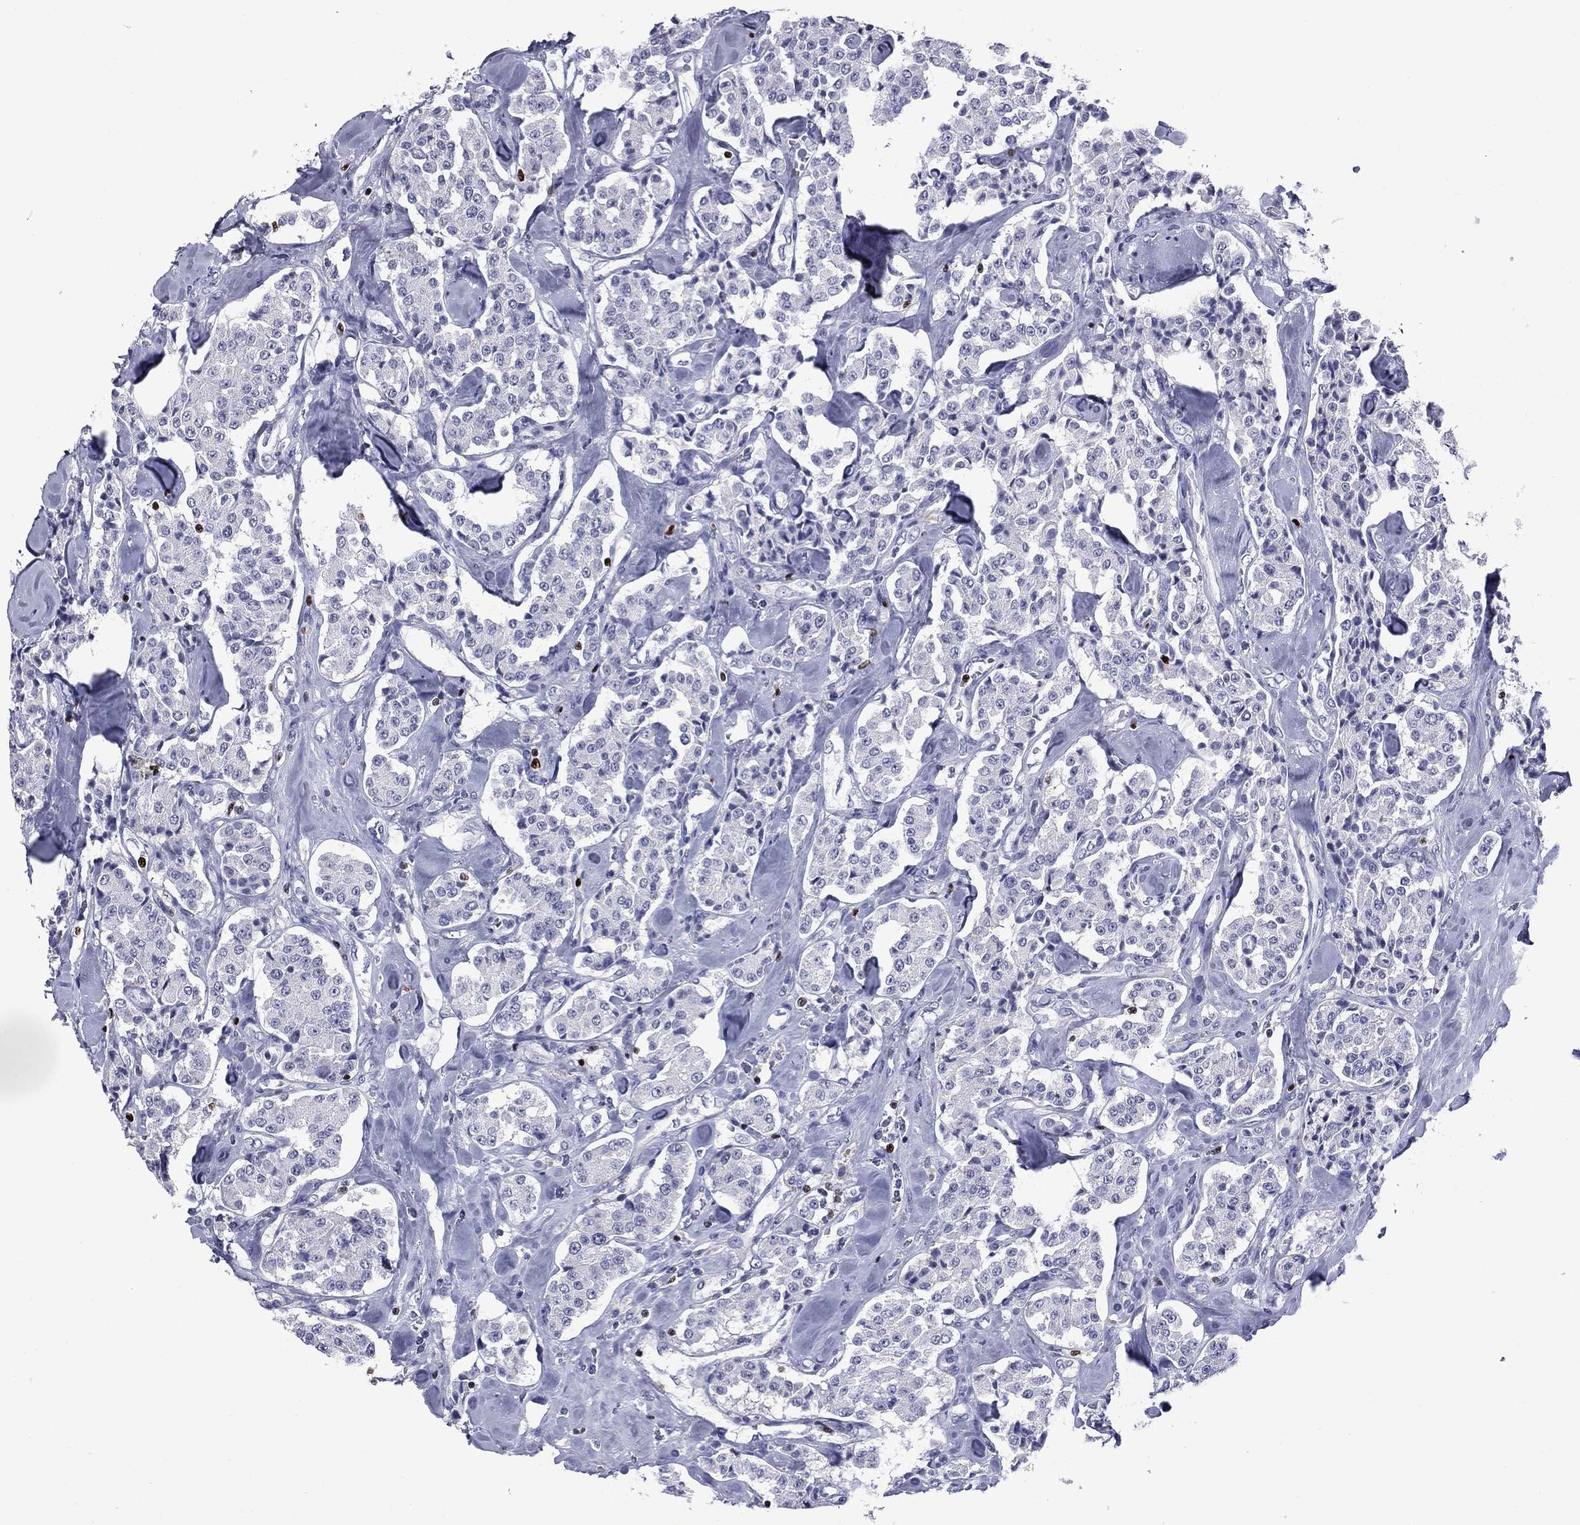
{"staining": {"intensity": "negative", "quantity": "none", "location": "none"}, "tissue": "carcinoid", "cell_type": "Tumor cells", "image_type": "cancer", "snomed": [{"axis": "morphology", "description": "Carcinoid, malignant, NOS"}, {"axis": "topography", "description": "Pancreas"}], "caption": "Immunohistochemical staining of human carcinoid displays no significant expression in tumor cells.", "gene": "IKZF3", "patient": {"sex": "male", "age": 41}}